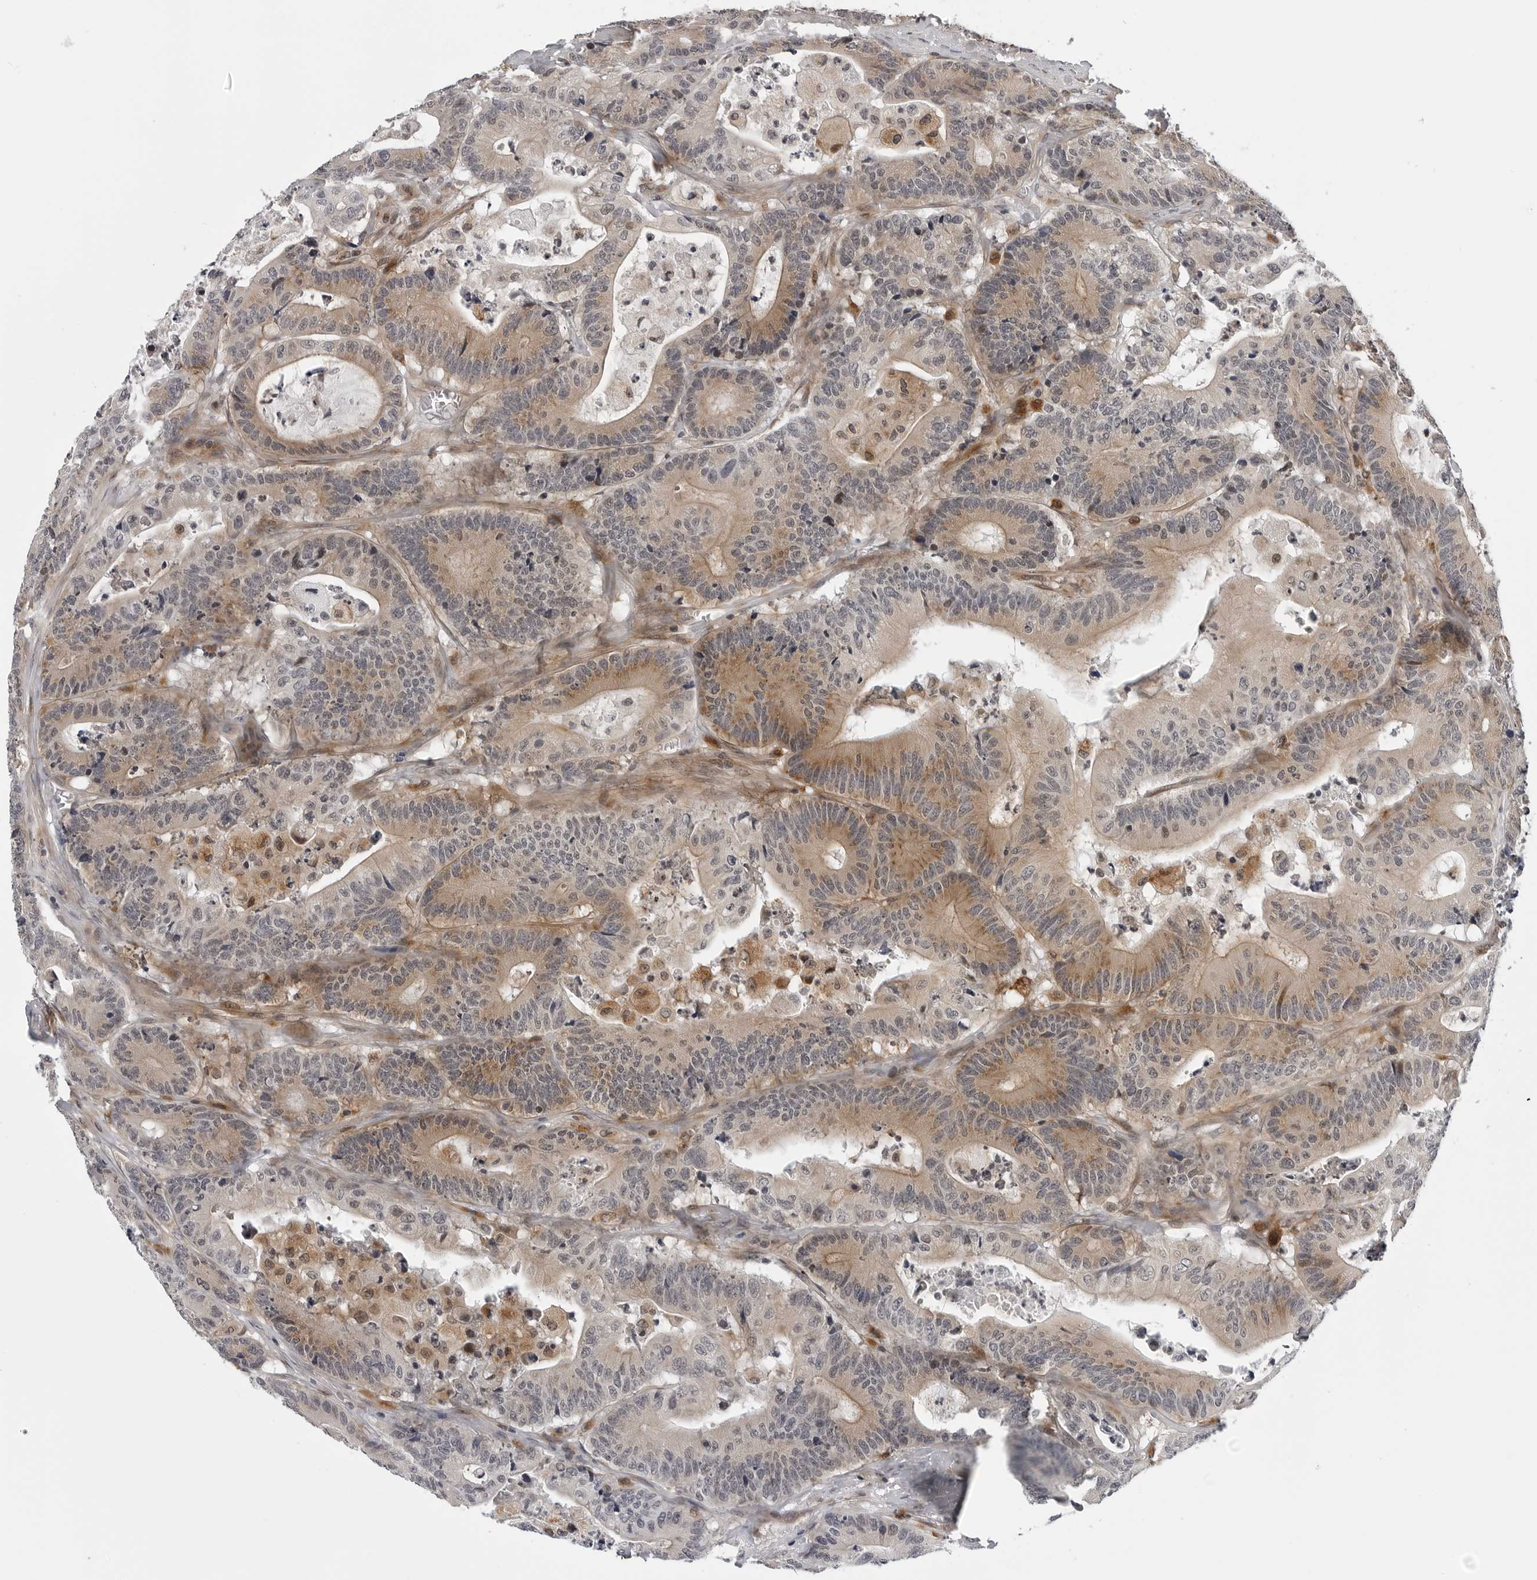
{"staining": {"intensity": "moderate", "quantity": ">75%", "location": "cytoplasmic/membranous"}, "tissue": "colorectal cancer", "cell_type": "Tumor cells", "image_type": "cancer", "snomed": [{"axis": "morphology", "description": "Adenocarcinoma, NOS"}, {"axis": "topography", "description": "Colon"}], "caption": "Protein expression analysis of colorectal adenocarcinoma exhibits moderate cytoplasmic/membranous positivity in approximately >75% of tumor cells. (DAB IHC with brightfield microscopy, high magnification).", "gene": "KIAA1614", "patient": {"sex": "female", "age": 84}}